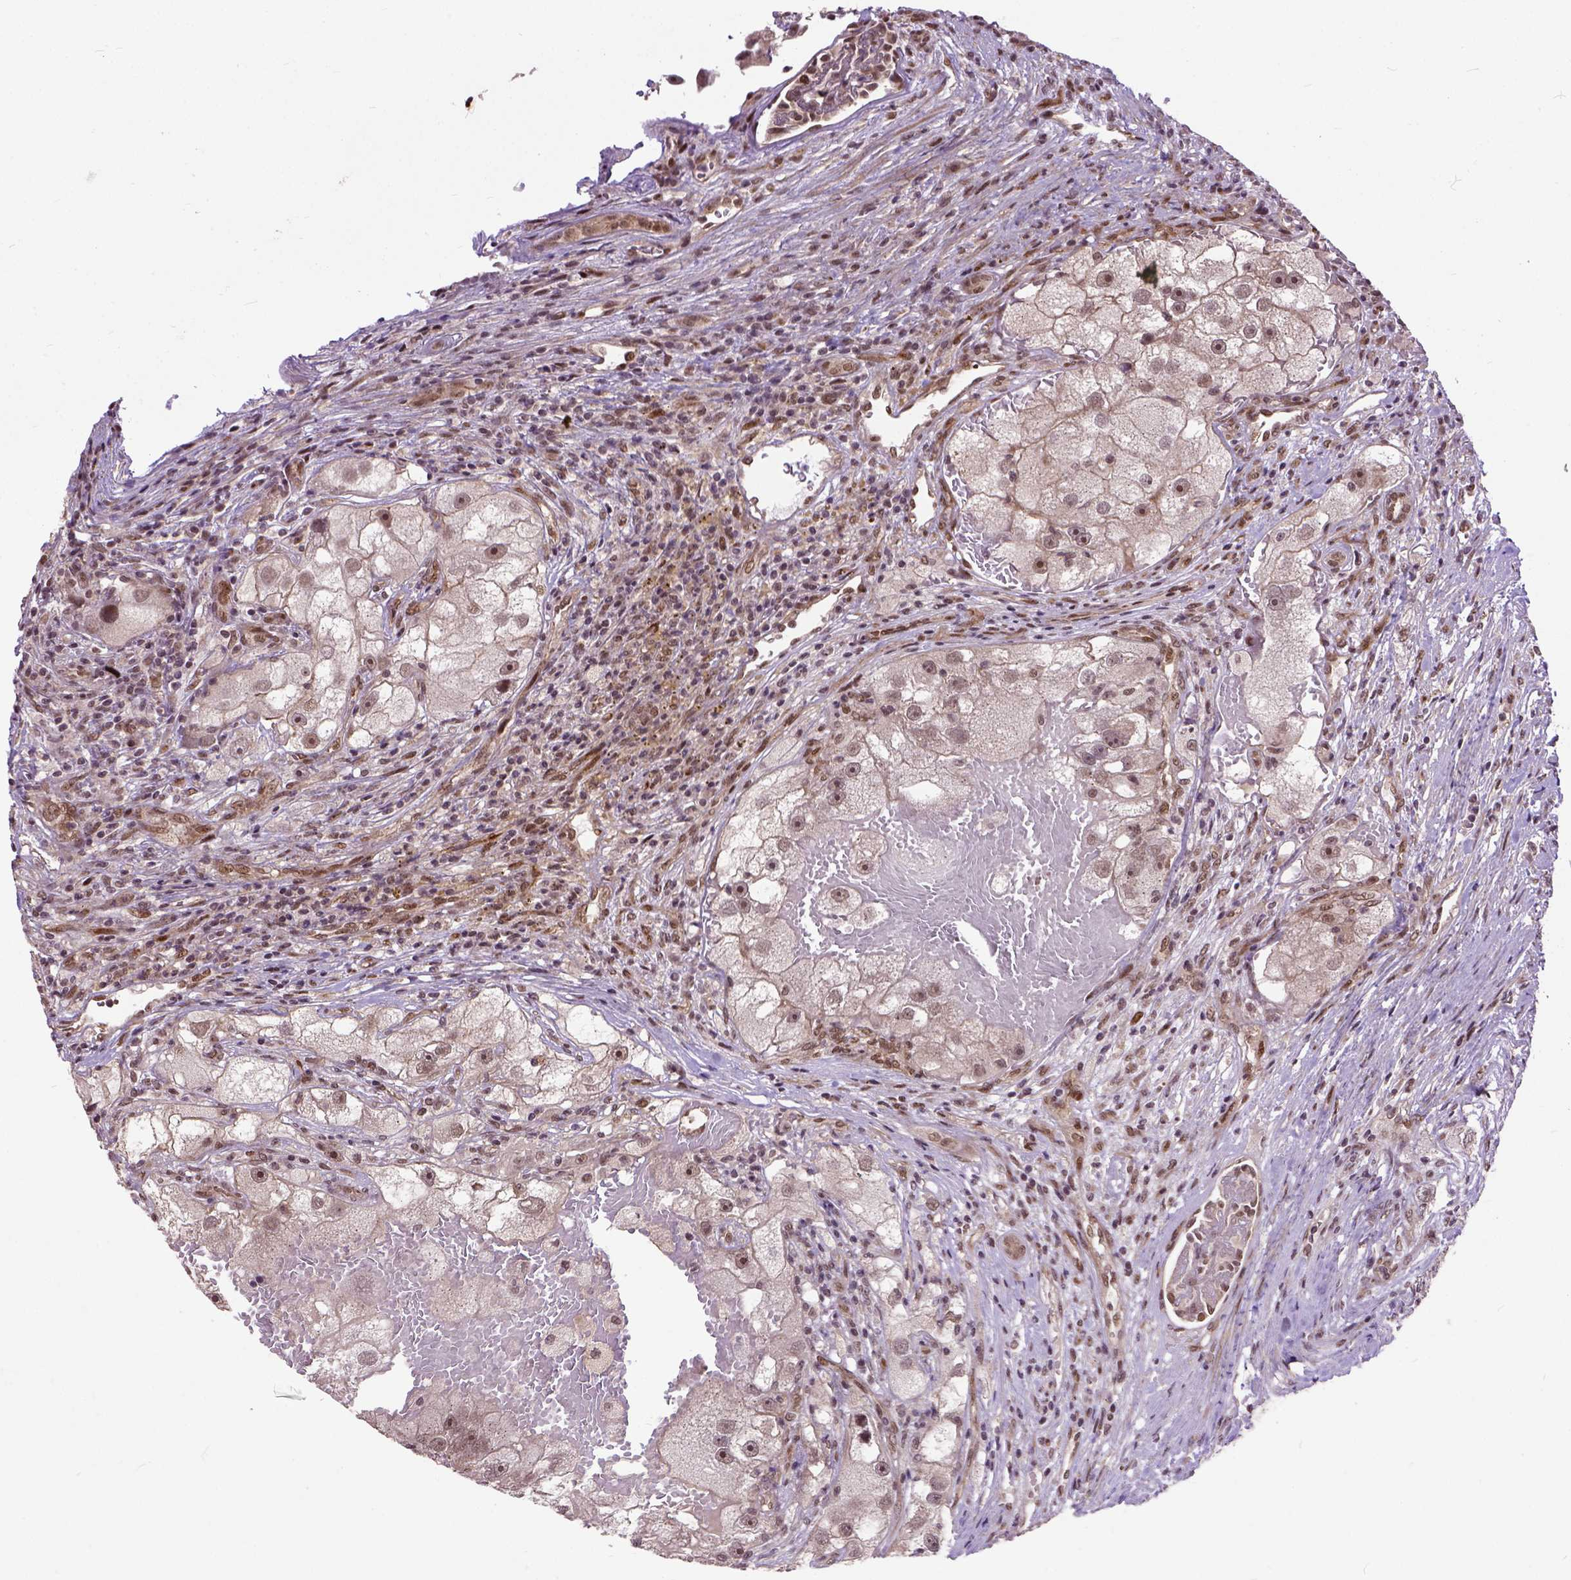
{"staining": {"intensity": "weak", "quantity": "25%-75%", "location": "nuclear"}, "tissue": "renal cancer", "cell_type": "Tumor cells", "image_type": "cancer", "snomed": [{"axis": "morphology", "description": "Adenocarcinoma, NOS"}, {"axis": "topography", "description": "Kidney"}], "caption": "Protein staining demonstrates weak nuclear positivity in about 25%-75% of tumor cells in renal cancer (adenocarcinoma). (Stains: DAB in brown, nuclei in blue, Microscopy: brightfield microscopy at high magnification).", "gene": "ZNF630", "patient": {"sex": "male", "age": 63}}